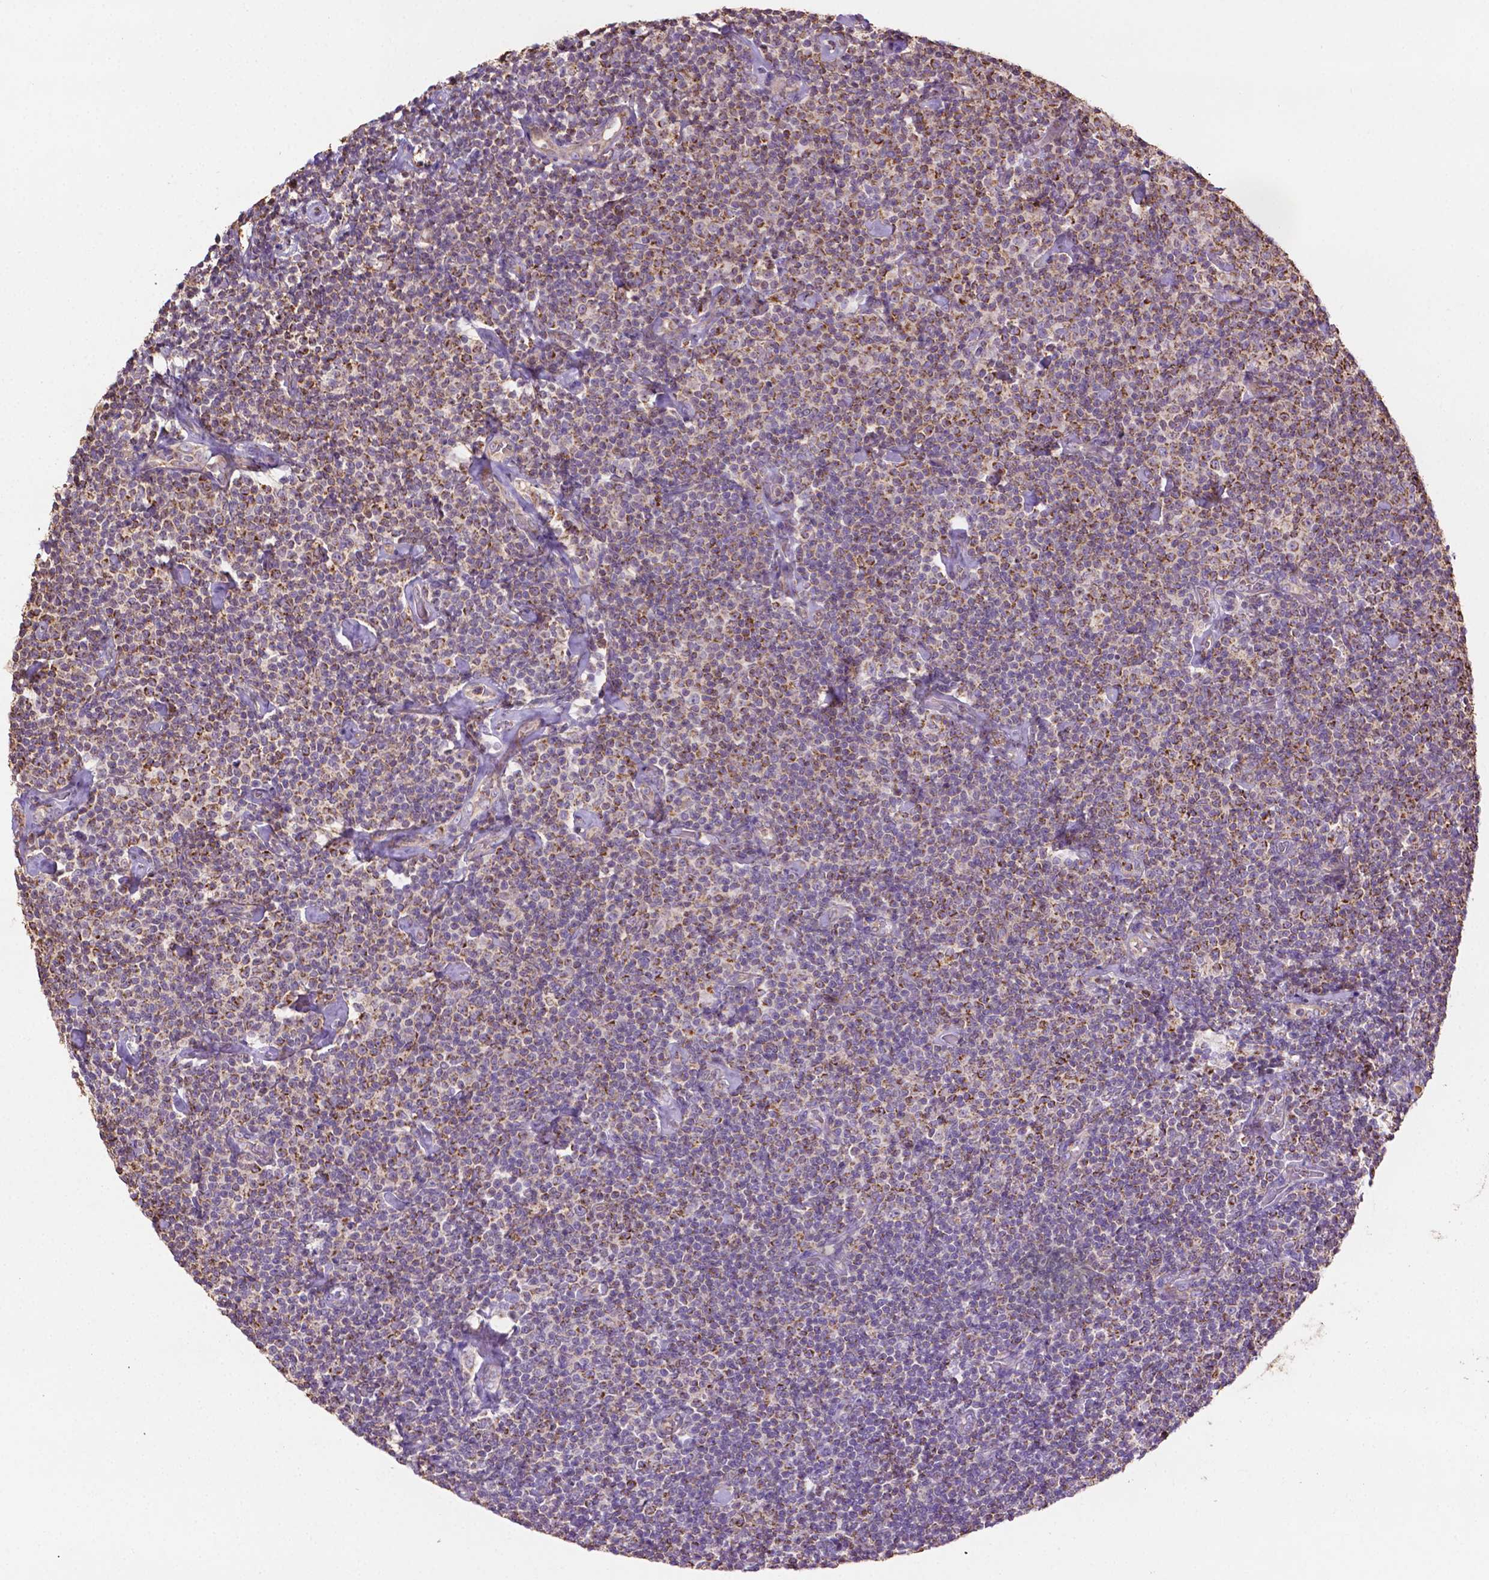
{"staining": {"intensity": "moderate", "quantity": "<25%", "location": "cytoplasmic/membranous"}, "tissue": "lymphoma", "cell_type": "Tumor cells", "image_type": "cancer", "snomed": [{"axis": "morphology", "description": "Malignant lymphoma, non-Hodgkin's type, Low grade"}, {"axis": "topography", "description": "Lymph node"}], "caption": "Immunohistochemical staining of malignant lymphoma, non-Hodgkin's type (low-grade) reveals low levels of moderate cytoplasmic/membranous protein positivity in about <25% of tumor cells.", "gene": "LRR1", "patient": {"sex": "male", "age": 81}}